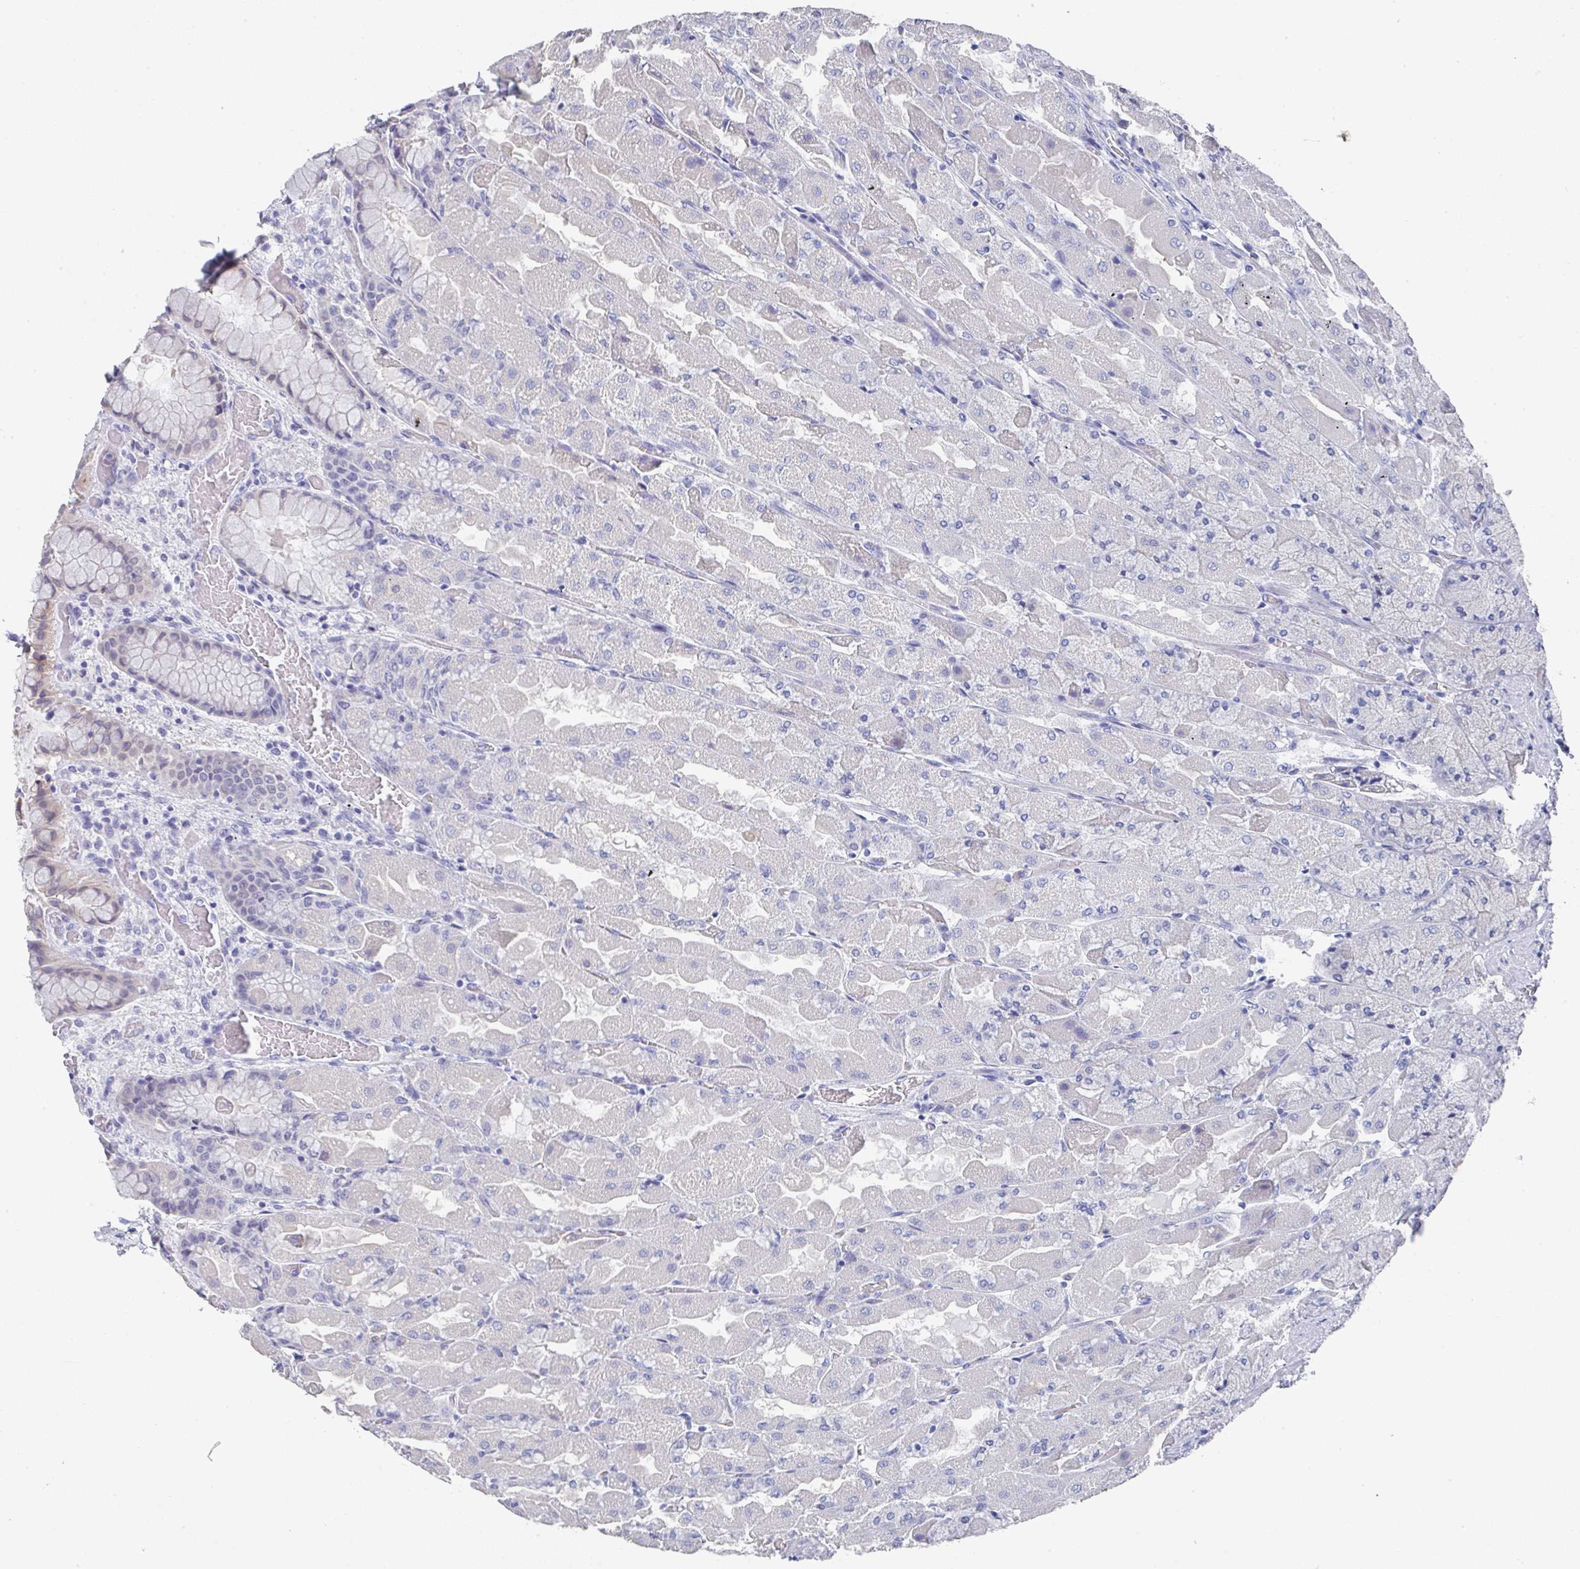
{"staining": {"intensity": "negative", "quantity": "none", "location": "none"}, "tissue": "stomach", "cell_type": "Glandular cells", "image_type": "normal", "snomed": [{"axis": "morphology", "description": "Normal tissue, NOS"}, {"axis": "topography", "description": "Stomach"}], "caption": "Stomach stained for a protein using IHC demonstrates no positivity glandular cells.", "gene": "TNFRSF8", "patient": {"sex": "female", "age": 61}}